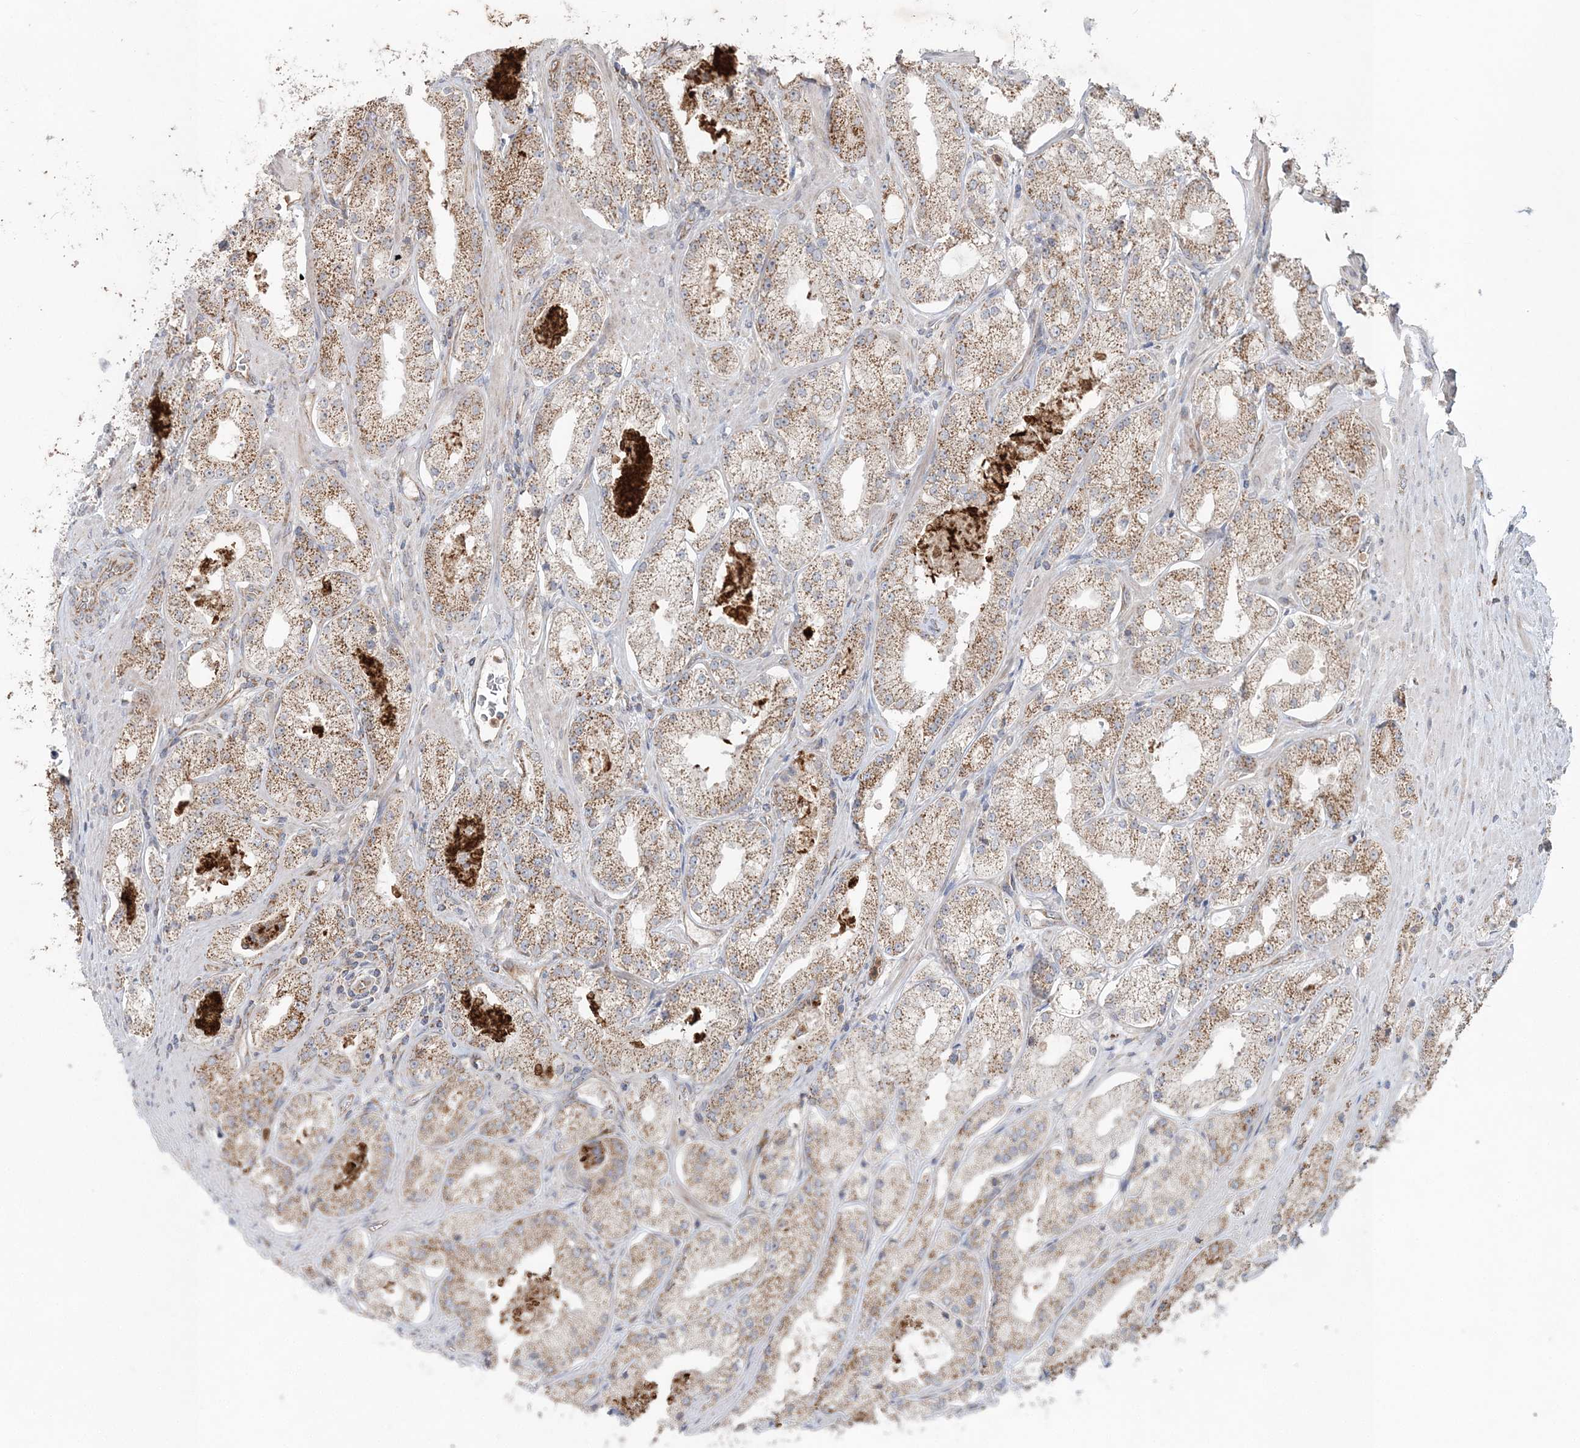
{"staining": {"intensity": "weak", "quantity": ">75%", "location": "cytoplasmic/membranous"}, "tissue": "prostate cancer", "cell_type": "Tumor cells", "image_type": "cancer", "snomed": [{"axis": "morphology", "description": "Adenocarcinoma, Low grade"}, {"axis": "topography", "description": "Prostate"}], "caption": "Immunohistochemical staining of human prostate cancer (low-grade adenocarcinoma) demonstrates low levels of weak cytoplasmic/membranous protein staining in approximately >75% of tumor cells.", "gene": "LRPPRC", "patient": {"sex": "male", "age": 69}}